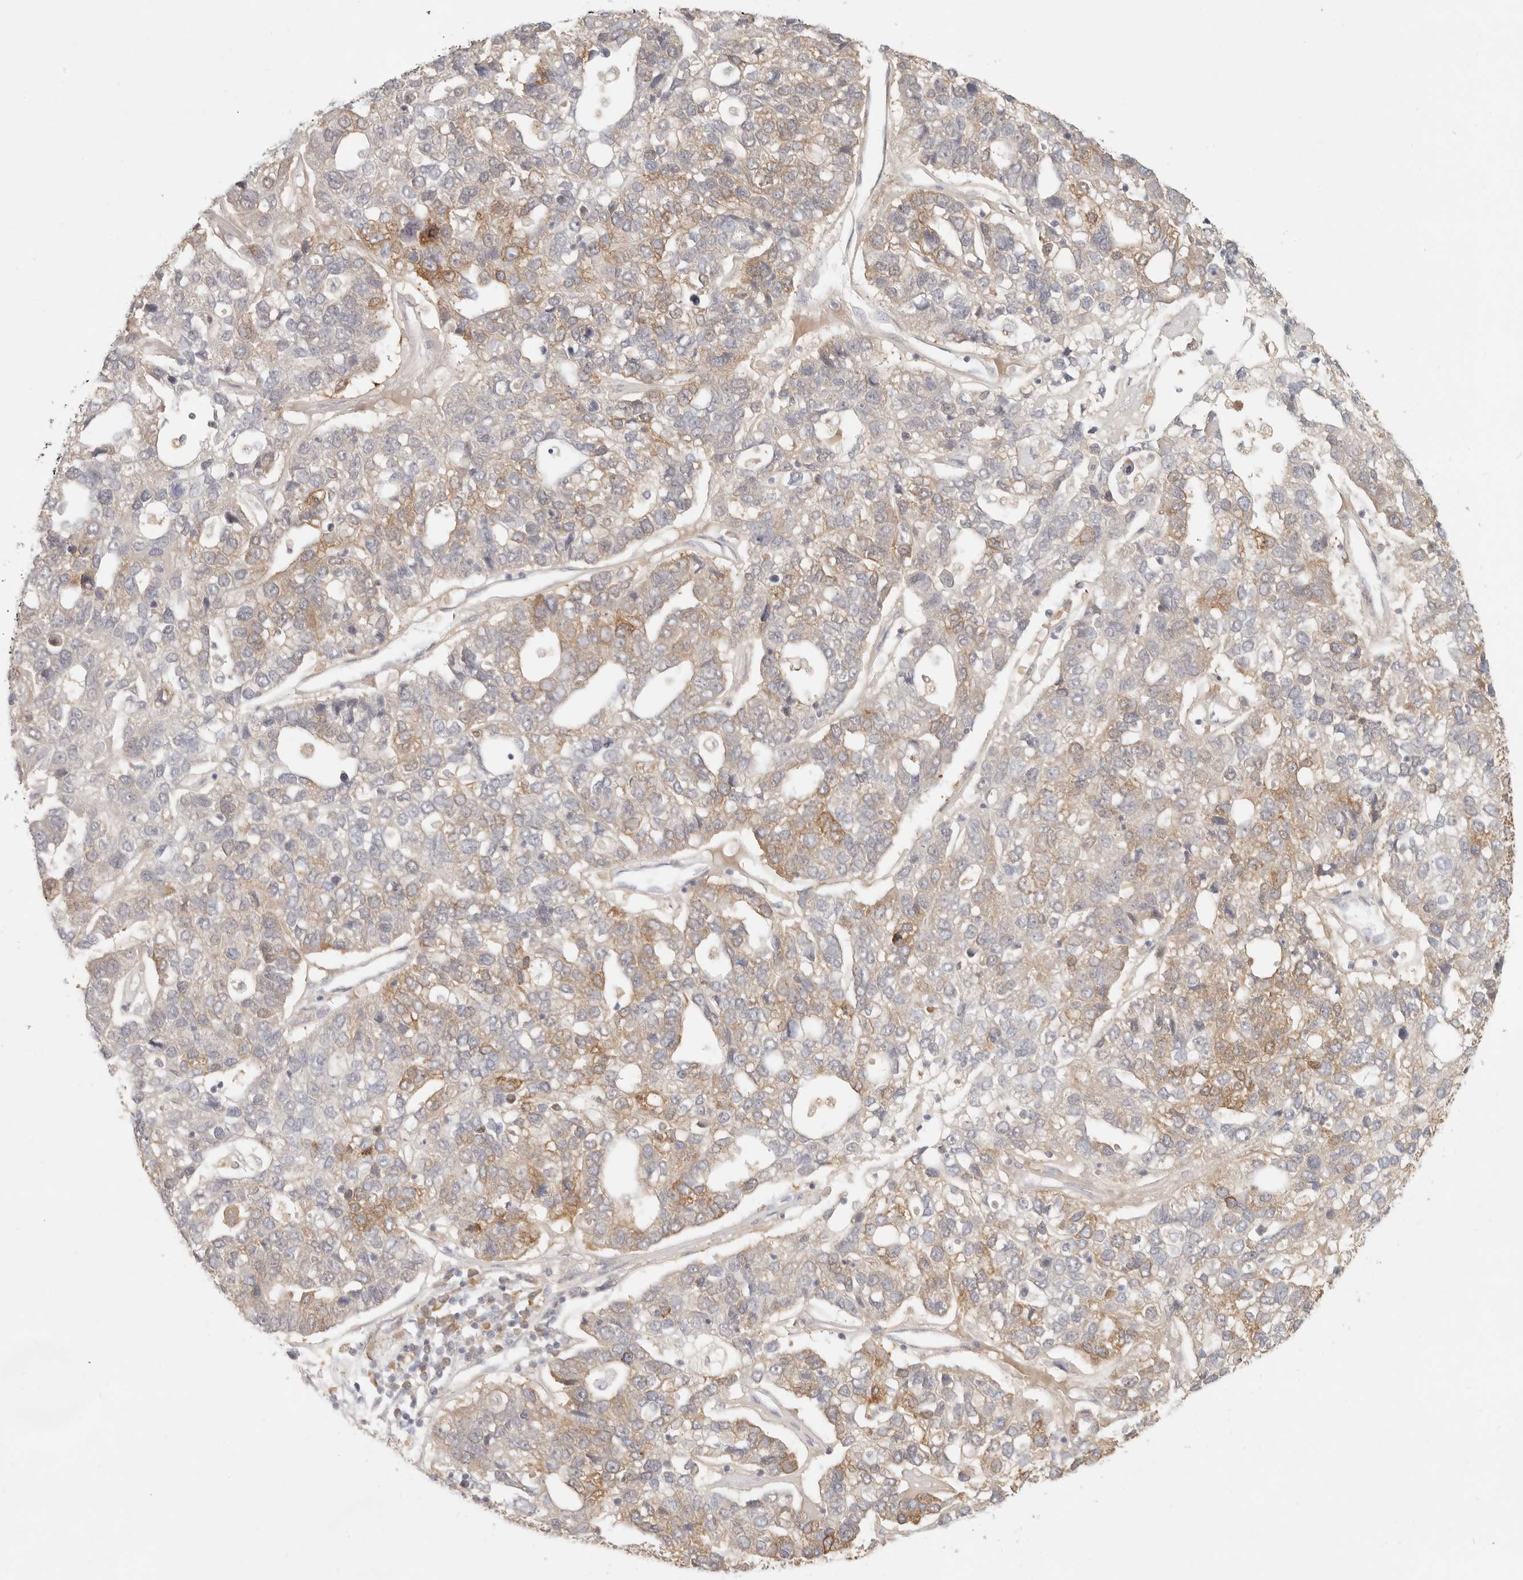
{"staining": {"intensity": "moderate", "quantity": "<25%", "location": "cytoplasmic/membranous"}, "tissue": "pancreatic cancer", "cell_type": "Tumor cells", "image_type": "cancer", "snomed": [{"axis": "morphology", "description": "Adenocarcinoma, NOS"}, {"axis": "topography", "description": "Pancreas"}], "caption": "Moderate cytoplasmic/membranous staining is appreciated in about <25% of tumor cells in pancreatic cancer (adenocarcinoma). (DAB (3,3'-diaminobenzidine) IHC with brightfield microscopy, high magnification).", "gene": "PABPC4", "patient": {"sex": "female", "age": 61}}